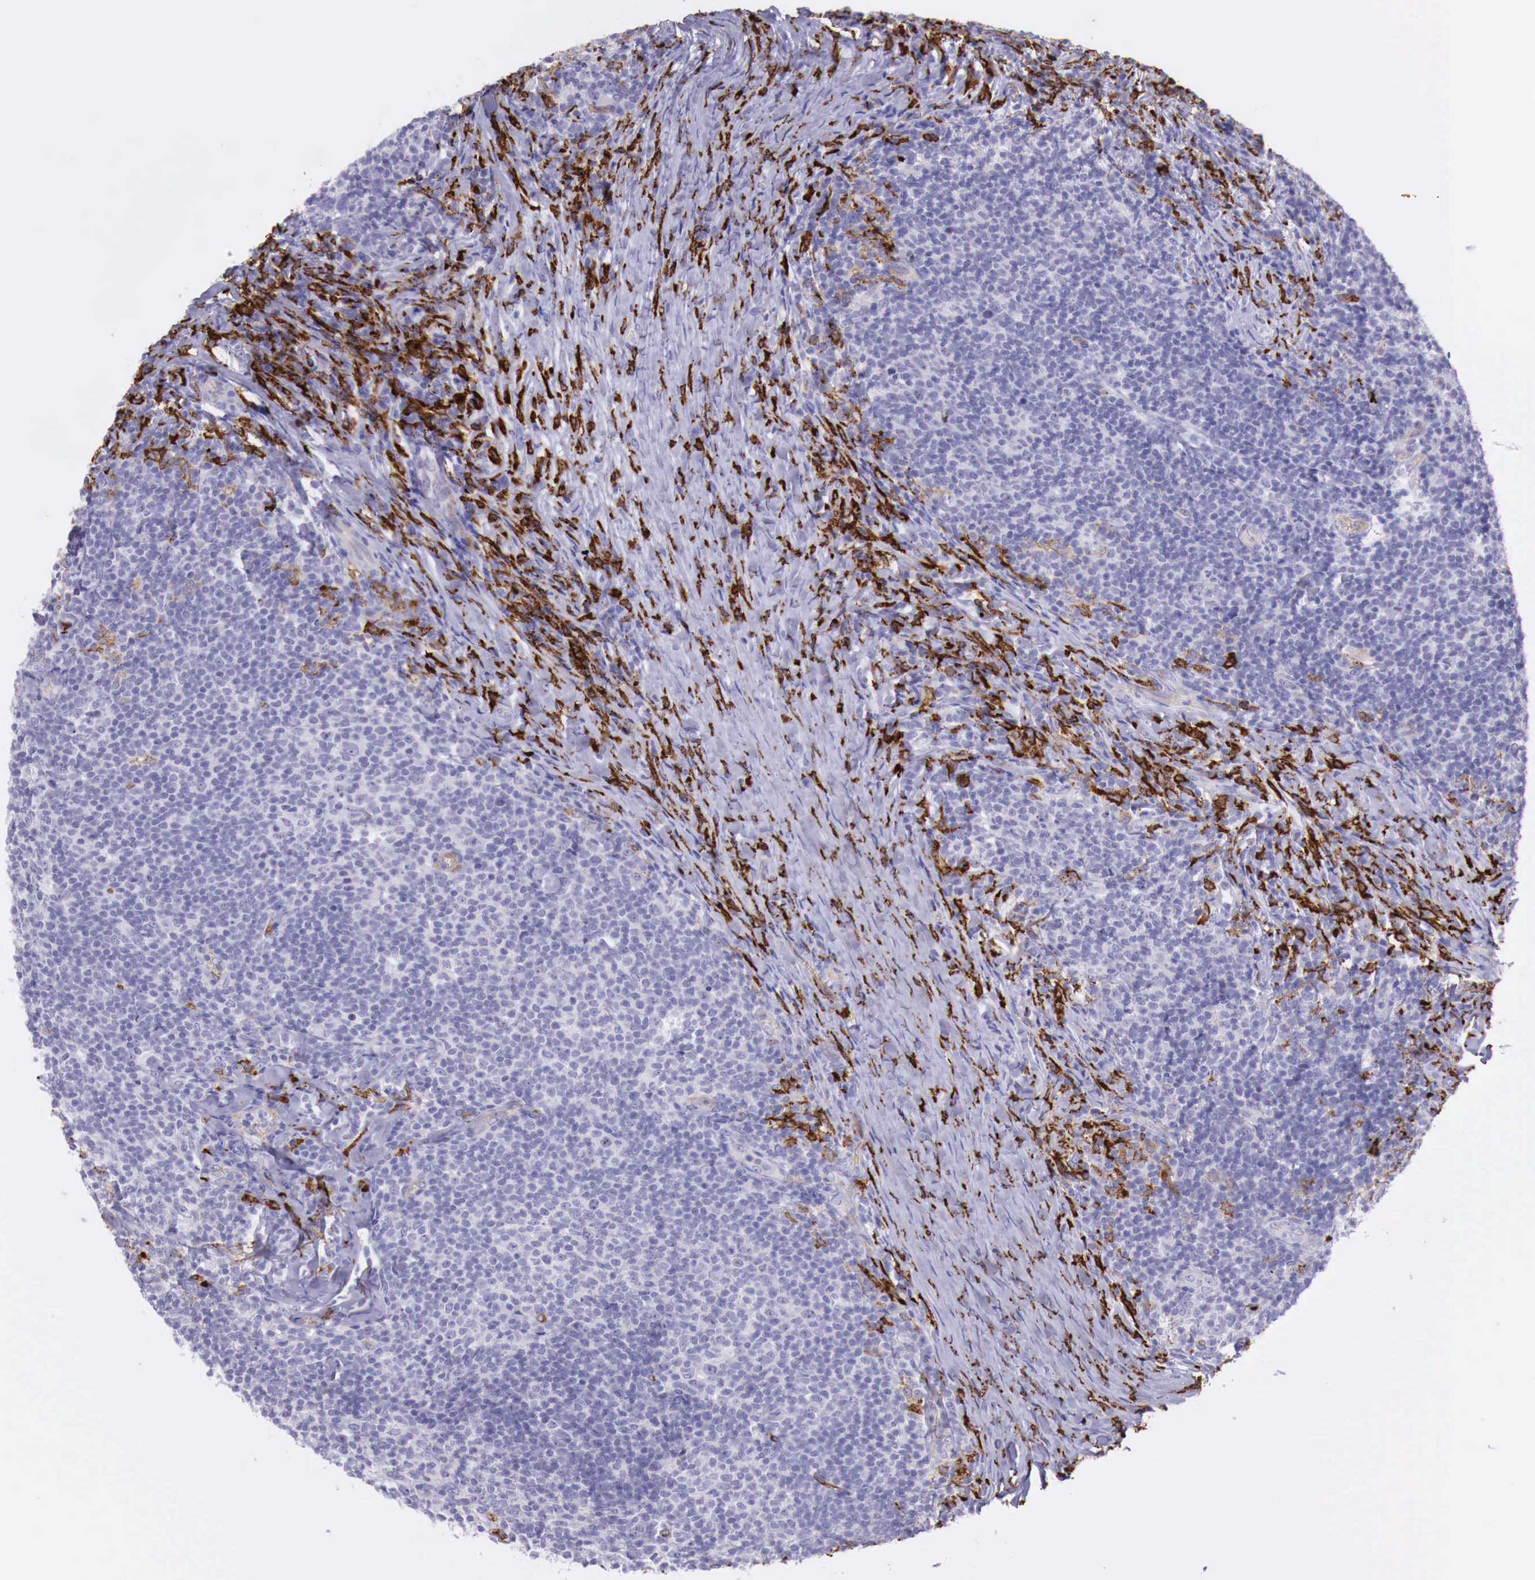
{"staining": {"intensity": "negative", "quantity": "none", "location": "none"}, "tissue": "lymphoma", "cell_type": "Tumor cells", "image_type": "cancer", "snomed": [{"axis": "morphology", "description": "Malignant lymphoma, non-Hodgkin's type, Low grade"}, {"axis": "topography", "description": "Lymph node"}], "caption": "Immunohistochemistry image of neoplastic tissue: lymphoma stained with DAB (3,3'-diaminobenzidine) reveals no significant protein expression in tumor cells.", "gene": "MSR1", "patient": {"sex": "male", "age": 74}}